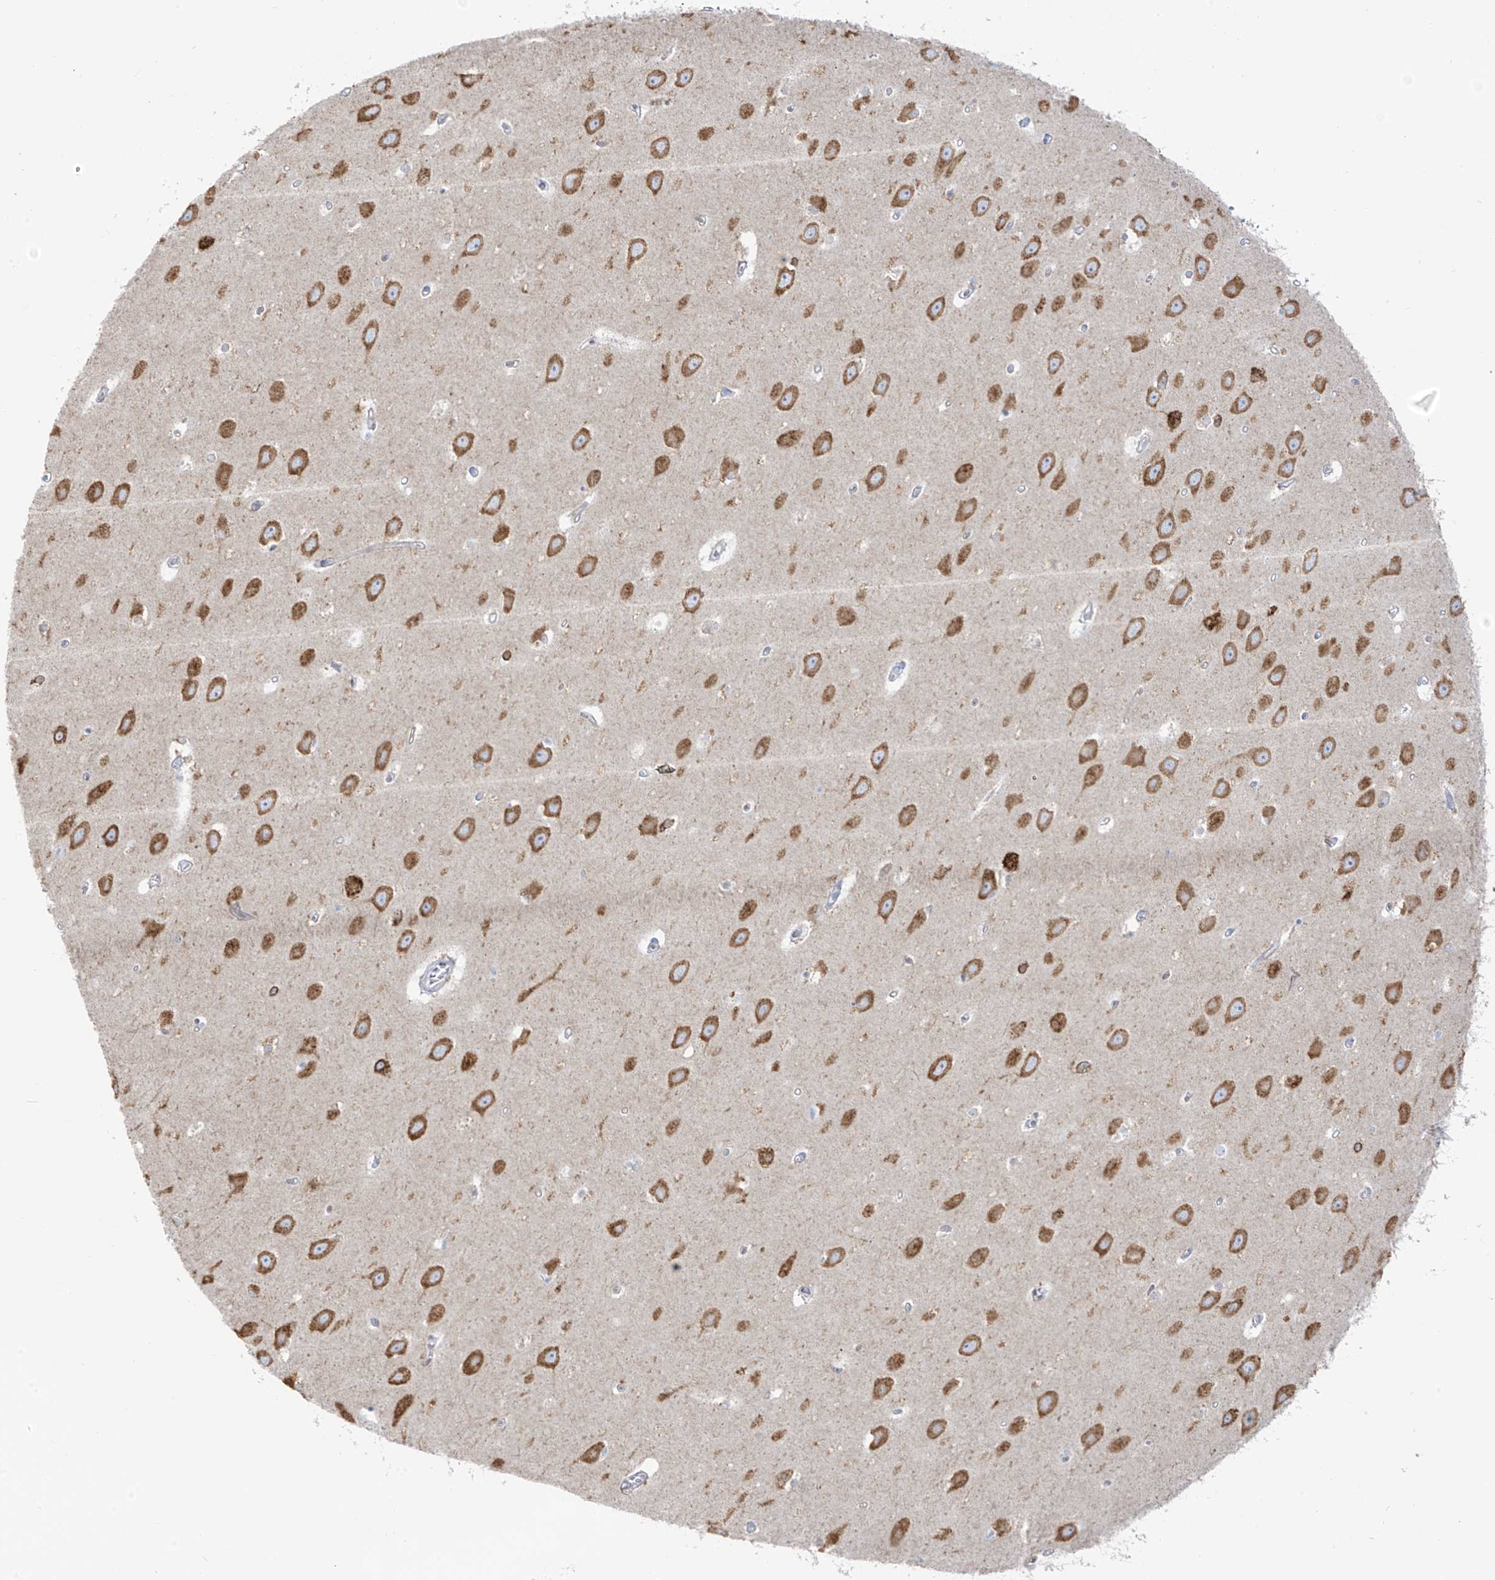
{"staining": {"intensity": "negative", "quantity": "none", "location": "none"}, "tissue": "hippocampus", "cell_type": "Glial cells", "image_type": "normal", "snomed": [{"axis": "morphology", "description": "Normal tissue, NOS"}, {"axis": "topography", "description": "Hippocampus"}], "caption": "Human hippocampus stained for a protein using immunohistochemistry shows no positivity in glial cells.", "gene": "RCN2", "patient": {"sex": "female", "age": 64}}